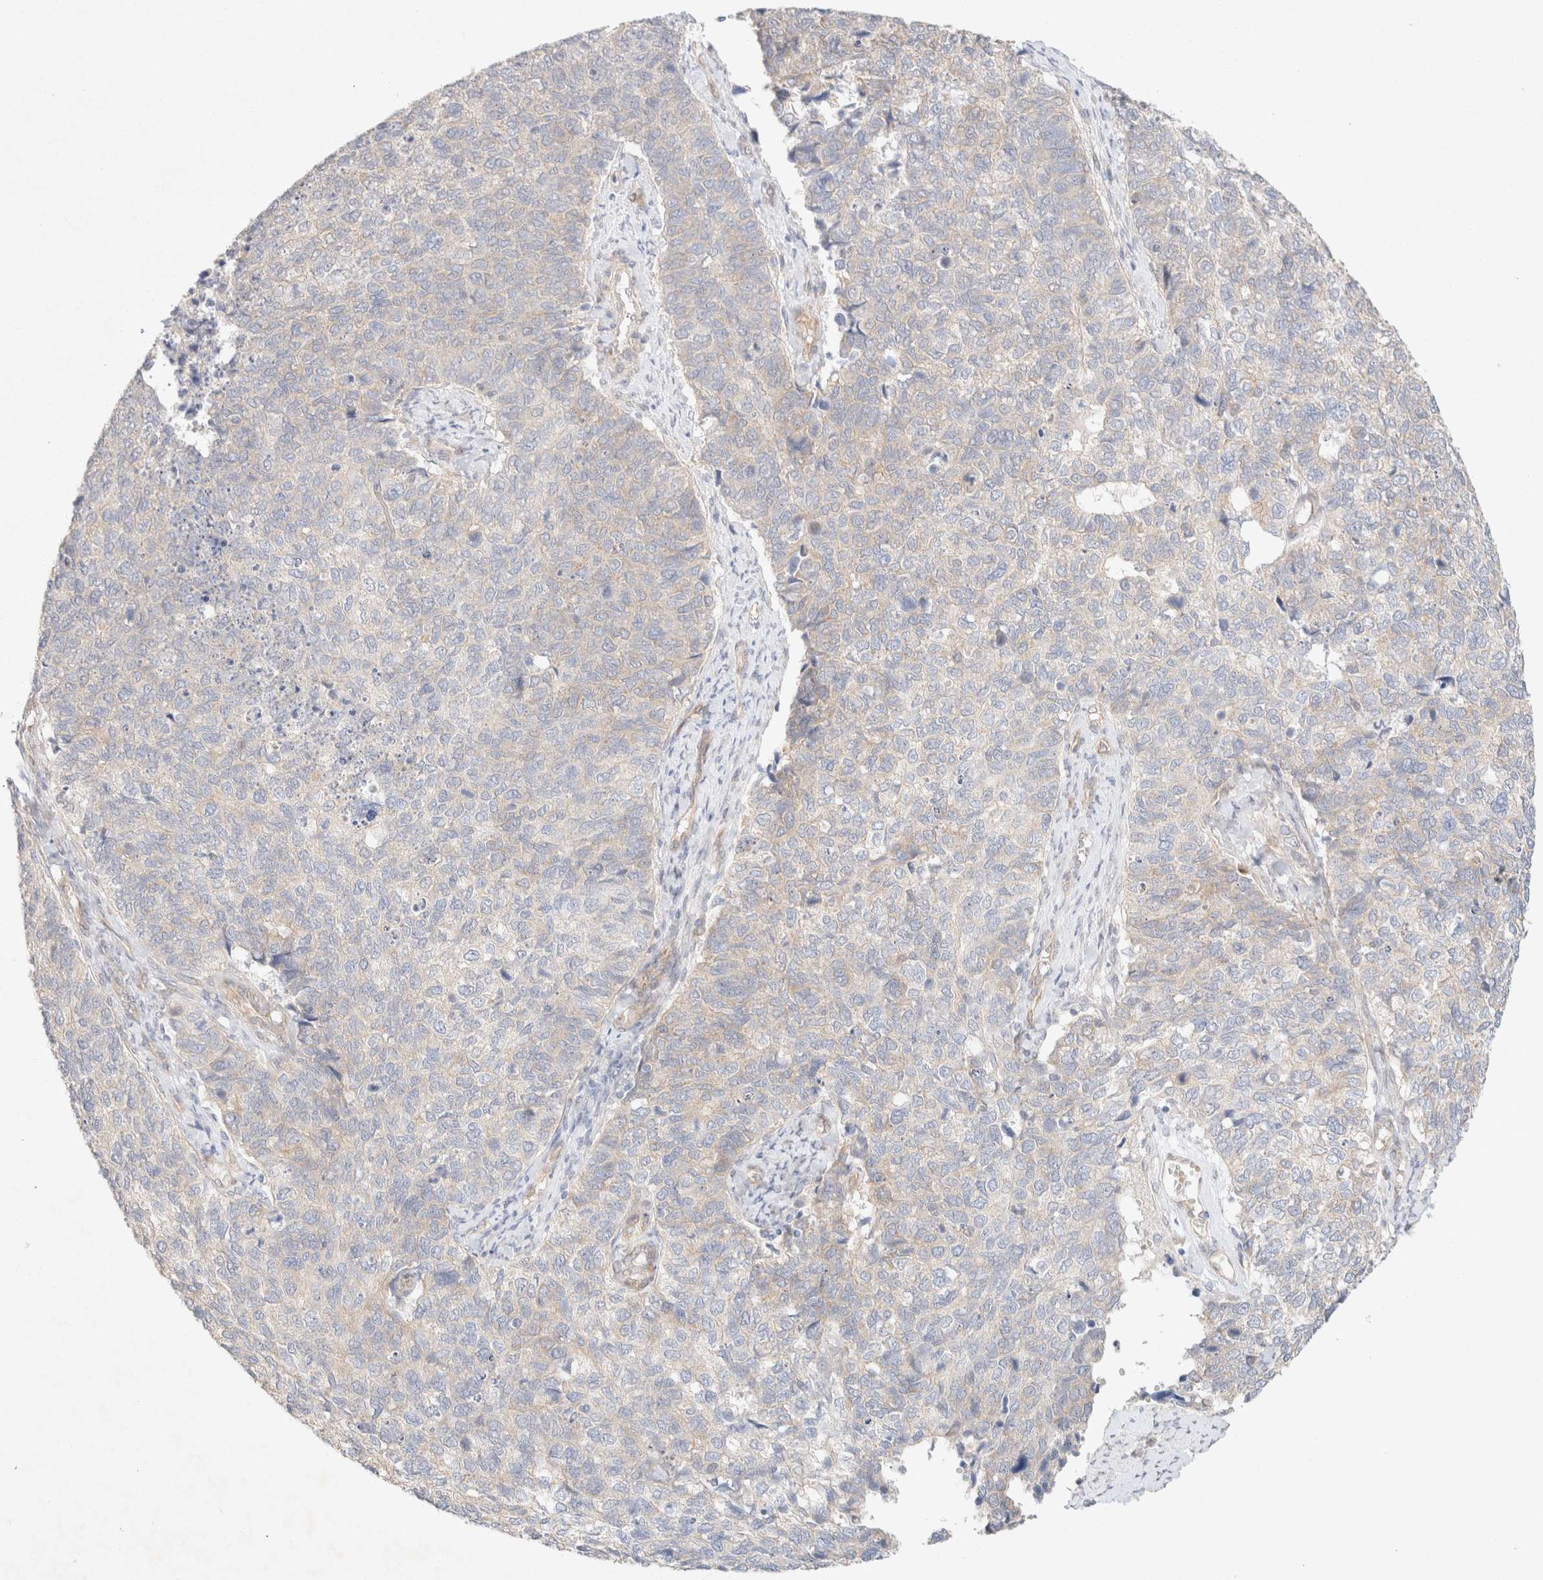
{"staining": {"intensity": "weak", "quantity": "<25%", "location": "cytoplasmic/membranous"}, "tissue": "cervical cancer", "cell_type": "Tumor cells", "image_type": "cancer", "snomed": [{"axis": "morphology", "description": "Squamous cell carcinoma, NOS"}, {"axis": "topography", "description": "Cervix"}], "caption": "DAB (3,3'-diaminobenzidine) immunohistochemical staining of squamous cell carcinoma (cervical) exhibits no significant staining in tumor cells.", "gene": "CSNK1E", "patient": {"sex": "female", "age": 63}}